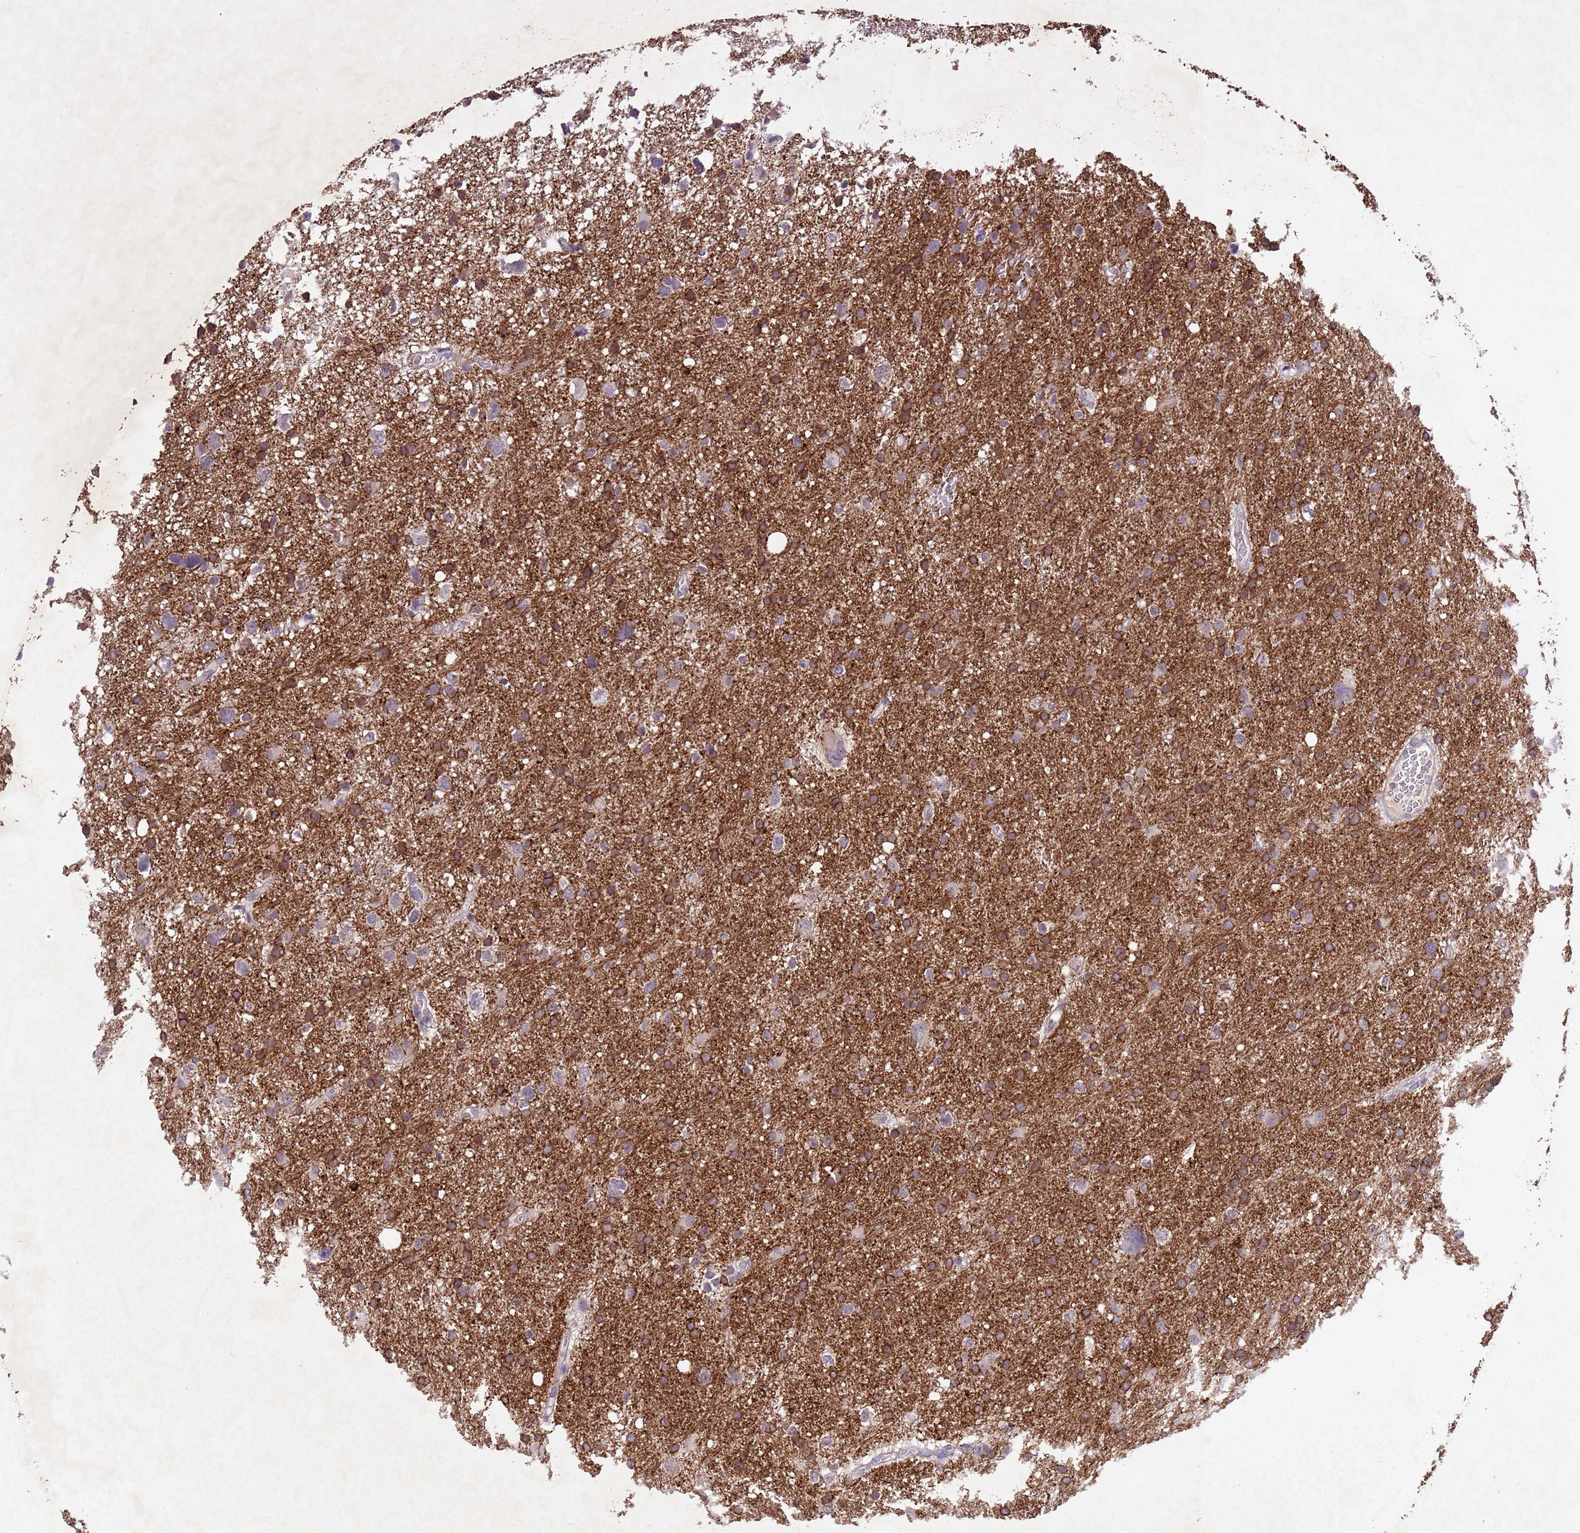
{"staining": {"intensity": "strong", "quantity": "25%-75%", "location": "cytoplasmic/membranous"}, "tissue": "glioma", "cell_type": "Tumor cells", "image_type": "cancer", "snomed": [{"axis": "morphology", "description": "Glioma, malignant, High grade"}, {"axis": "topography", "description": "Brain"}], "caption": "A photomicrograph showing strong cytoplasmic/membranous expression in about 25%-75% of tumor cells in glioma, as visualized by brown immunohistochemical staining.", "gene": "NLRP11", "patient": {"sex": "male", "age": 61}}